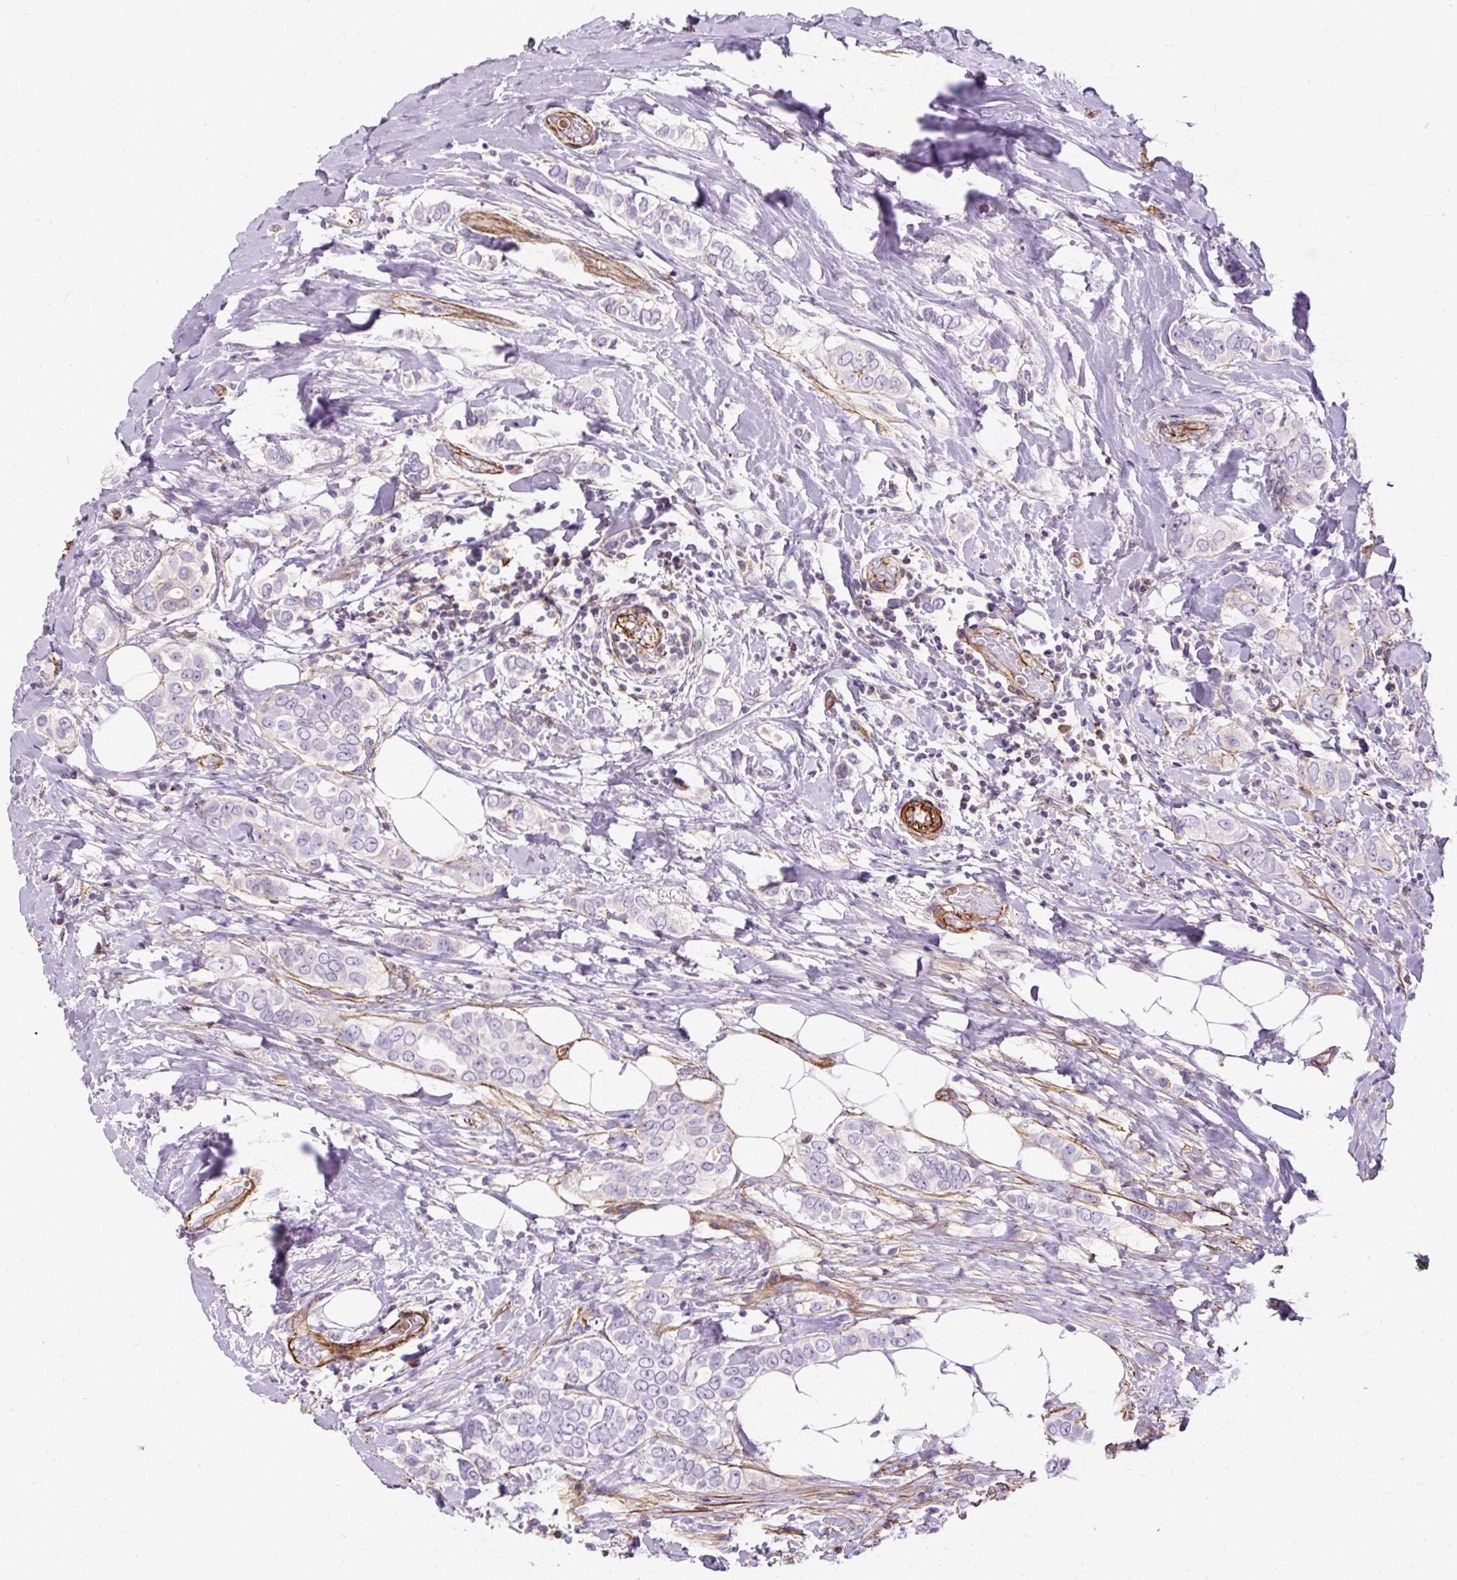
{"staining": {"intensity": "negative", "quantity": "none", "location": "none"}, "tissue": "breast cancer", "cell_type": "Tumor cells", "image_type": "cancer", "snomed": [{"axis": "morphology", "description": "Lobular carcinoma"}, {"axis": "topography", "description": "Breast"}], "caption": "Tumor cells show no significant protein staining in breast lobular carcinoma.", "gene": "B3GALT5", "patient": {"sex": "female", "age": 51}}